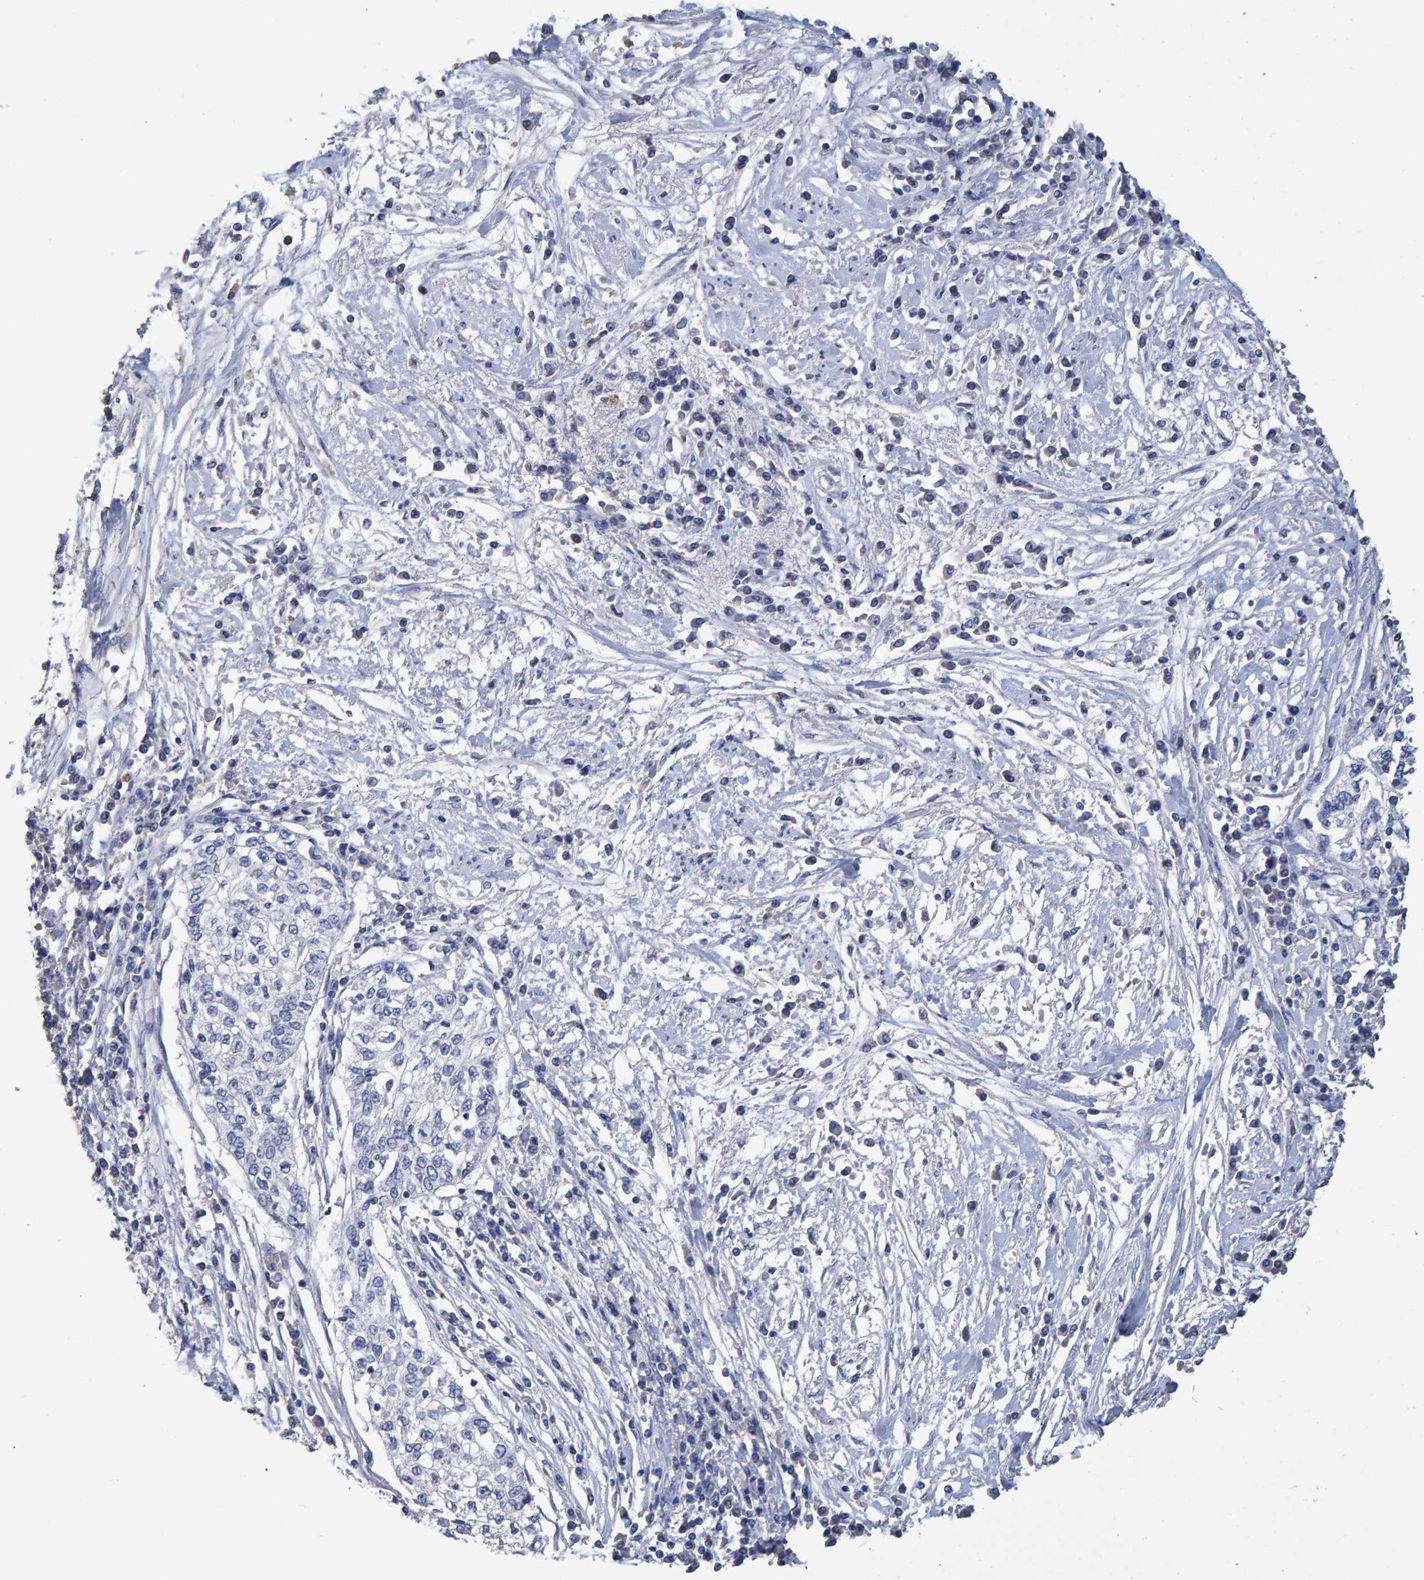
{"staining": {"intensity": "negative", "quantity": "none", "location": "none"}, "tissue": "cervical cancer", "cell_type": "Tumor cells", "image_type": "cancer", "snomed": [{"axis": "morphology", "description": "Squamous cell carcinoma, NOS"}, {"axis": "topography", "description": "Cervix"}], "caption": "Squamous cell carcinoma (cervical) was stained to show a protein in brown. There is no significant positivity in tumor cells.", "gene": "HEMGN", "patient": {"sex": "female", "age": 57}}